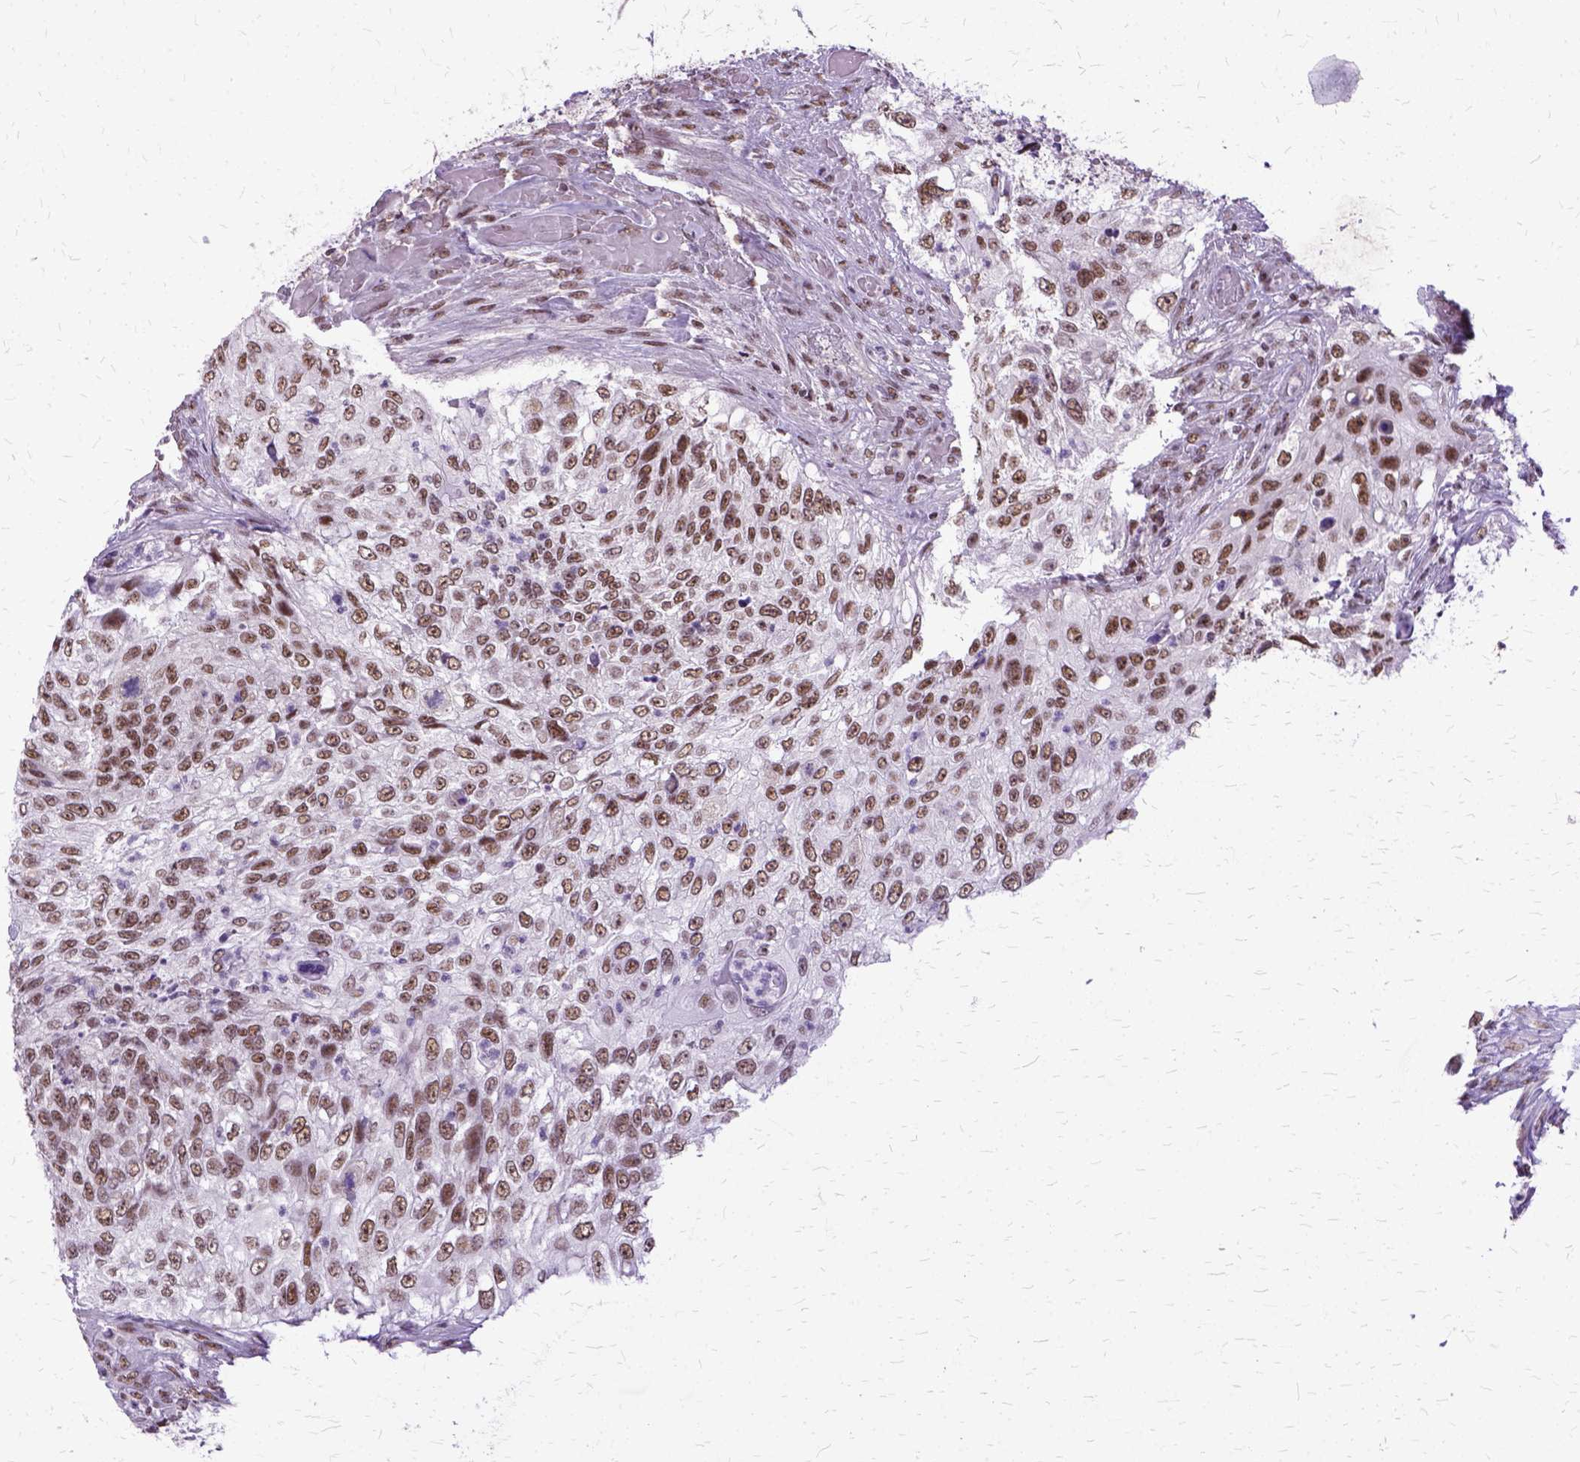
{"staining": {"intensity": "moderate", "quantity": ">75%", "location": "nuclear"}, "tissue": "urothelial cancer", "cell_type": "Tumor cells", "image_type": "cancer", "snomed": [{"axis": "morphology", "description": "Urothelial carcinoma, High grade"}, {"axis": "topography", "description": "Urinary bladder"}], "caption": "High-grade urothelial carcinoma stained for a protein reveals moderate nuclear positivity in tumor cells.", "gene": "SETD1A", "patient": {"sex": "female", "age": 60}}